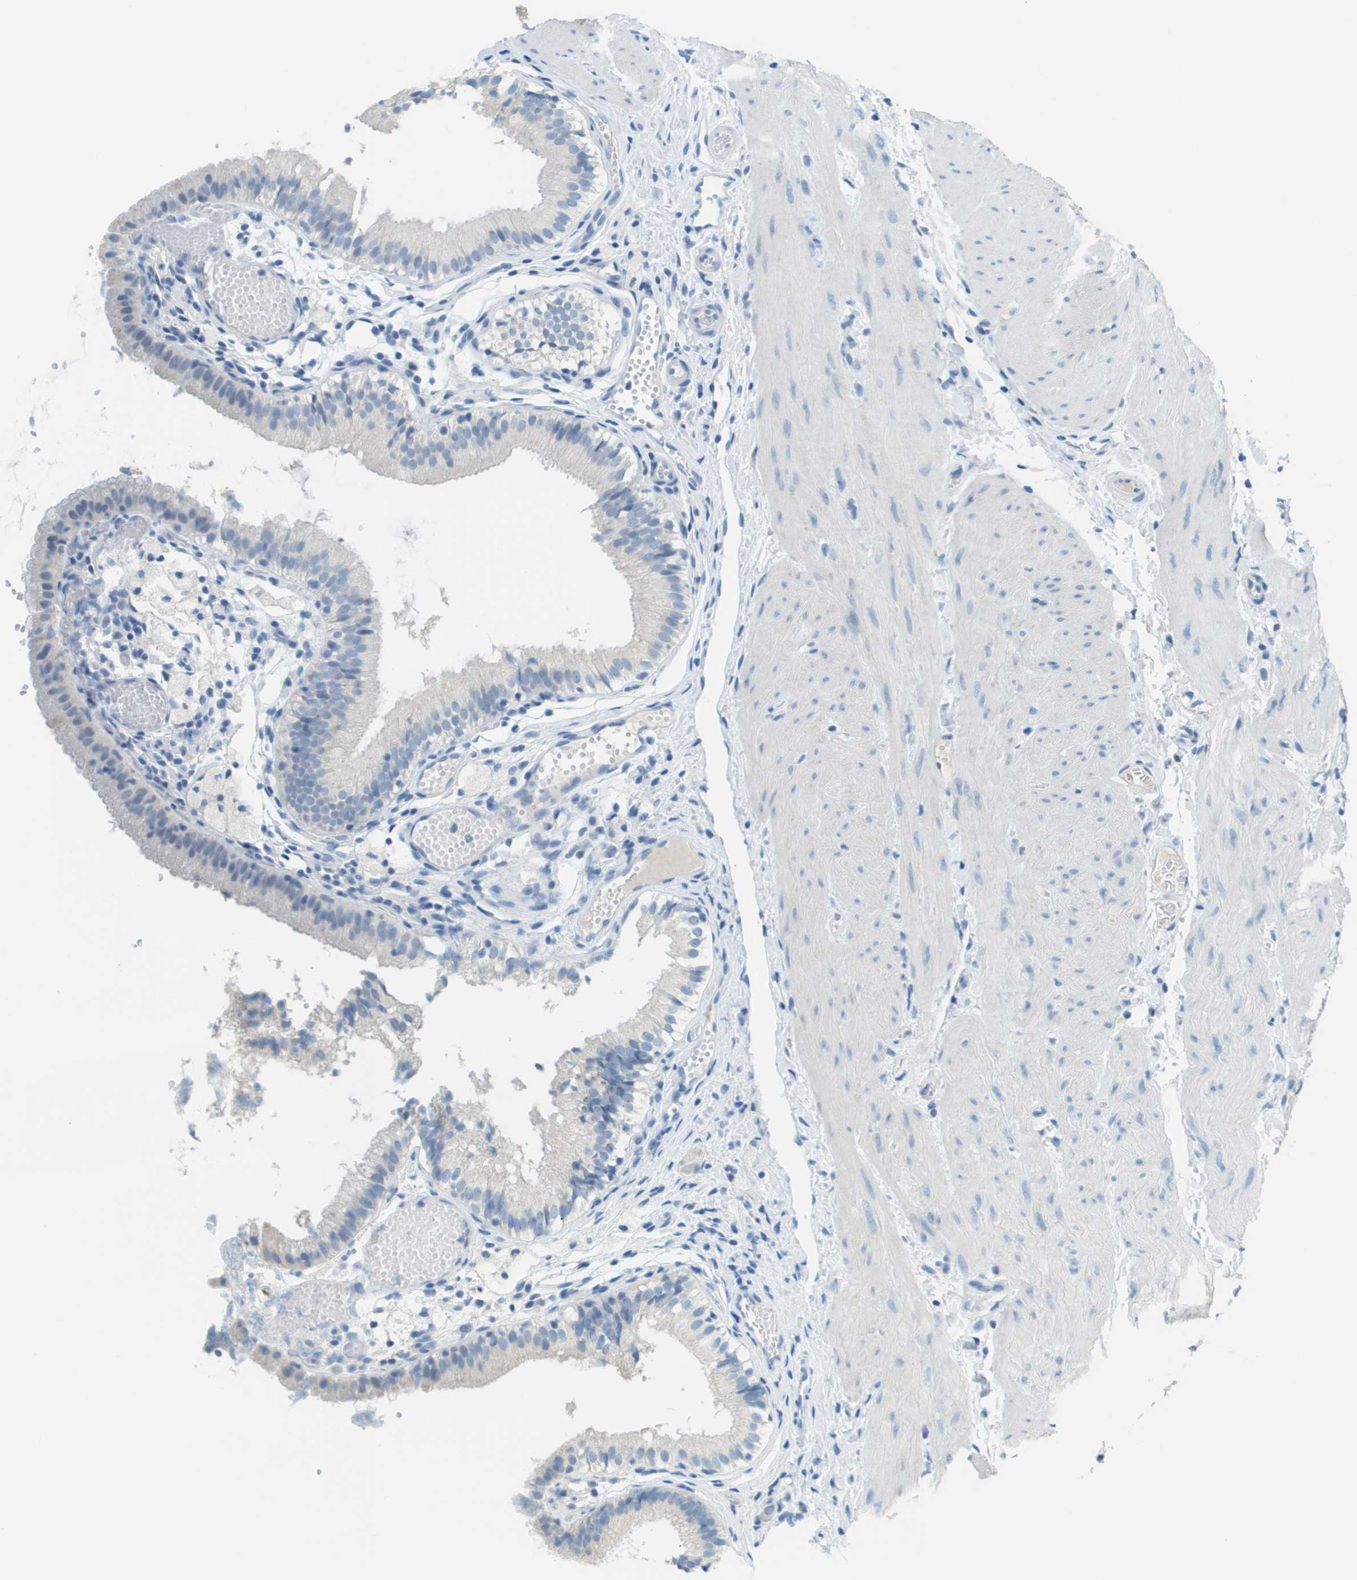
{"staining": {"intensity": "negative", "quantity": "none", "location": "none"}, "tissue": "gallbladder", "cell_type": "Glandular cells", "image_type": "normal", "snomed": [{"axis": "morphology", "description": "Normal tissue, NOS"}, {"axis": "topography", "description": "Gallbladder"}], "caption": "Protein analysis of unremarkable gallbladder shows no significant staining in glandular cells.", "gene": "PTGDR2", "patient": {"sex": "female", "age": 26}}